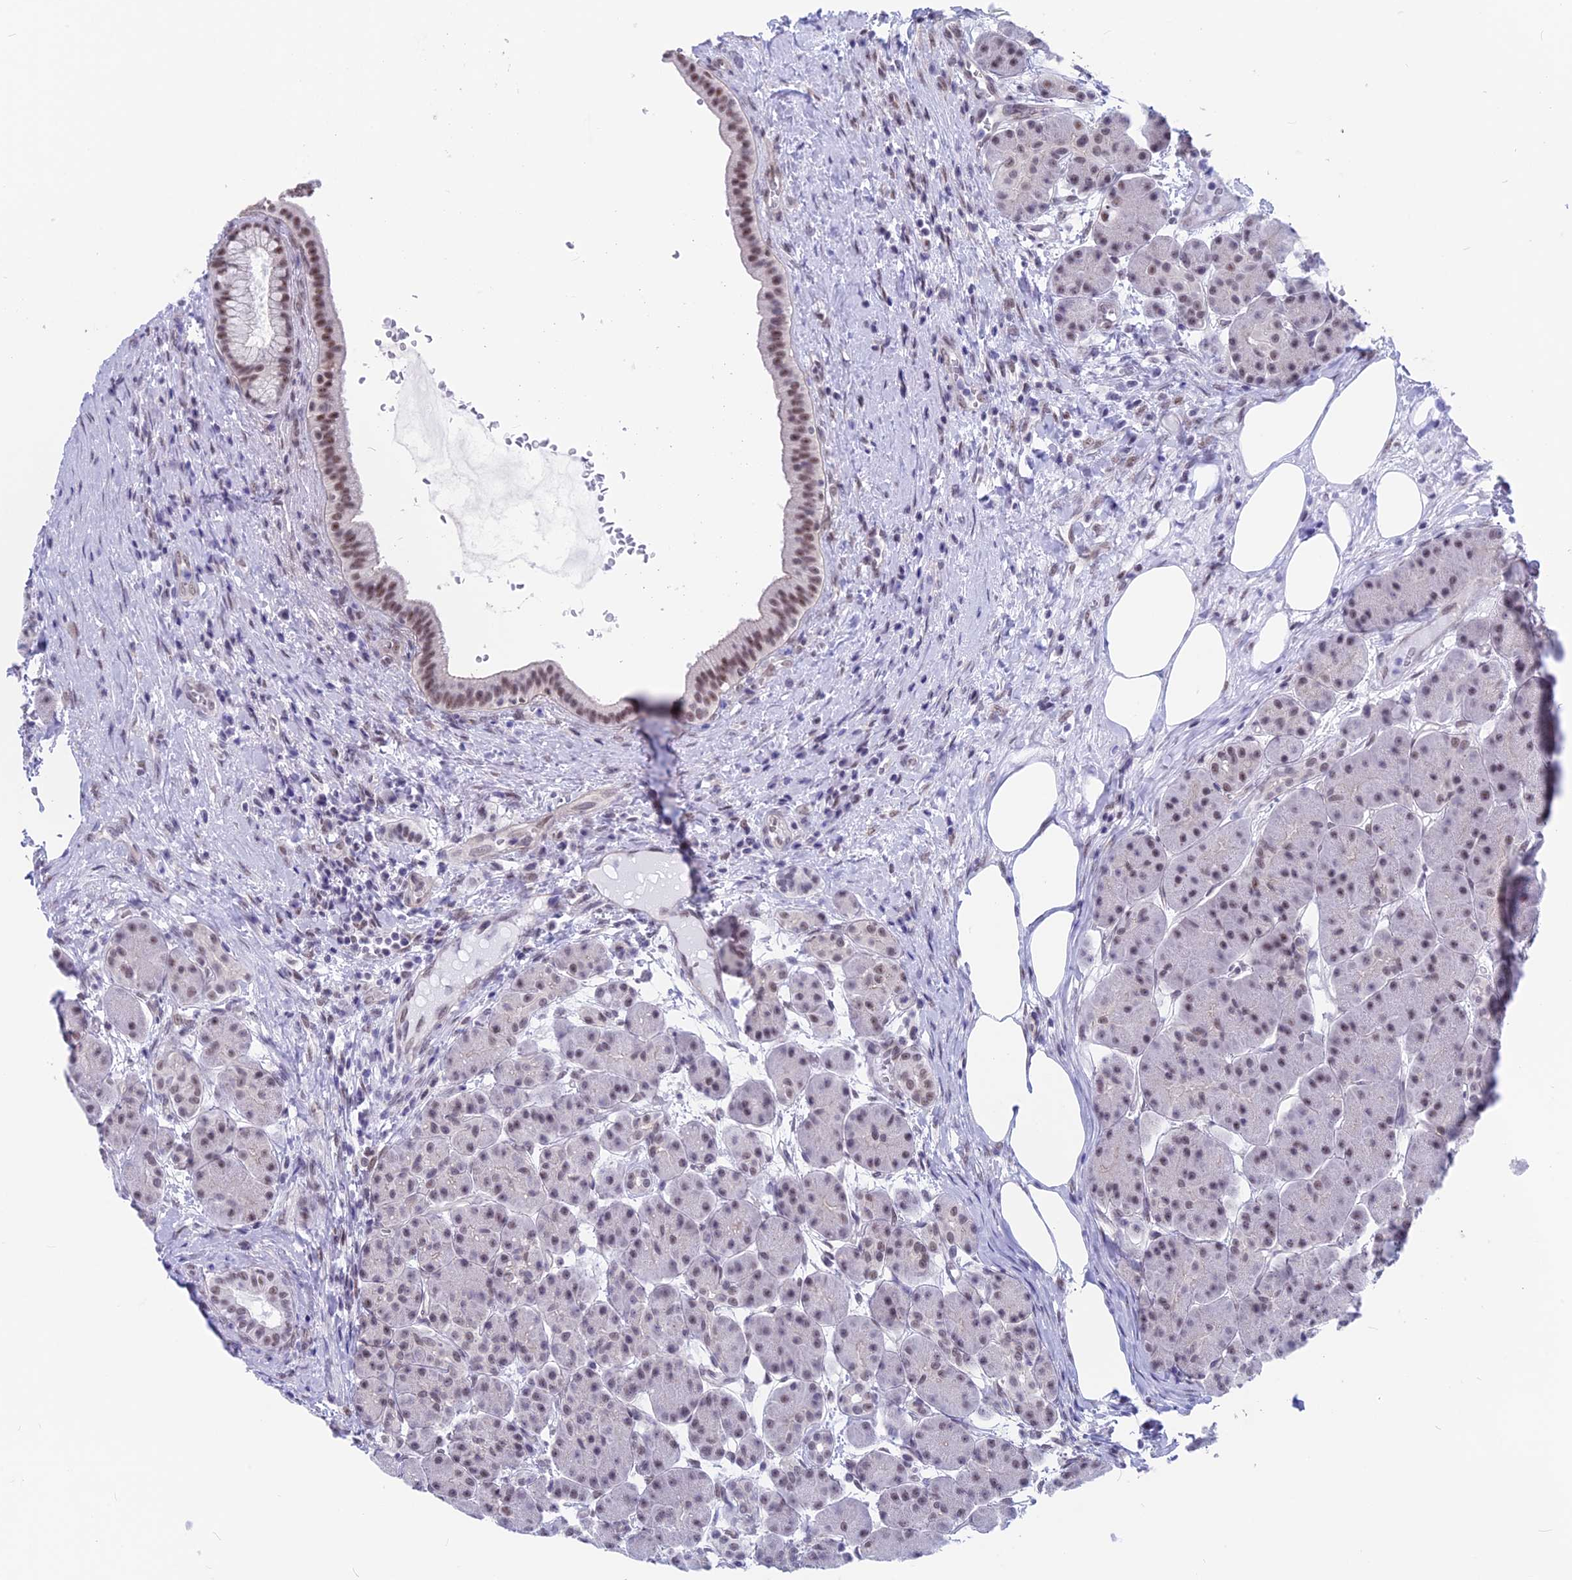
{"staining": {"intensity": "moderate", "quantity": "25%-75%", "location": "nuclear"}, "tissue": "pancreas", "cell_type": "Exocrine glandular cells", "image_type": "normal", "snomed": [{"axis": "morphology", "description": "Normal tissue, NOS"}, {"axis": "topography", "description": "Pancreas"}], "caption": "Pancreas stained with IHC reveals moderate nuclear positivity in approximately 25%-75% of exocrine glandular cells.", "gene": "SRSF5", "patient": {"sex": "male", "age": 63}}